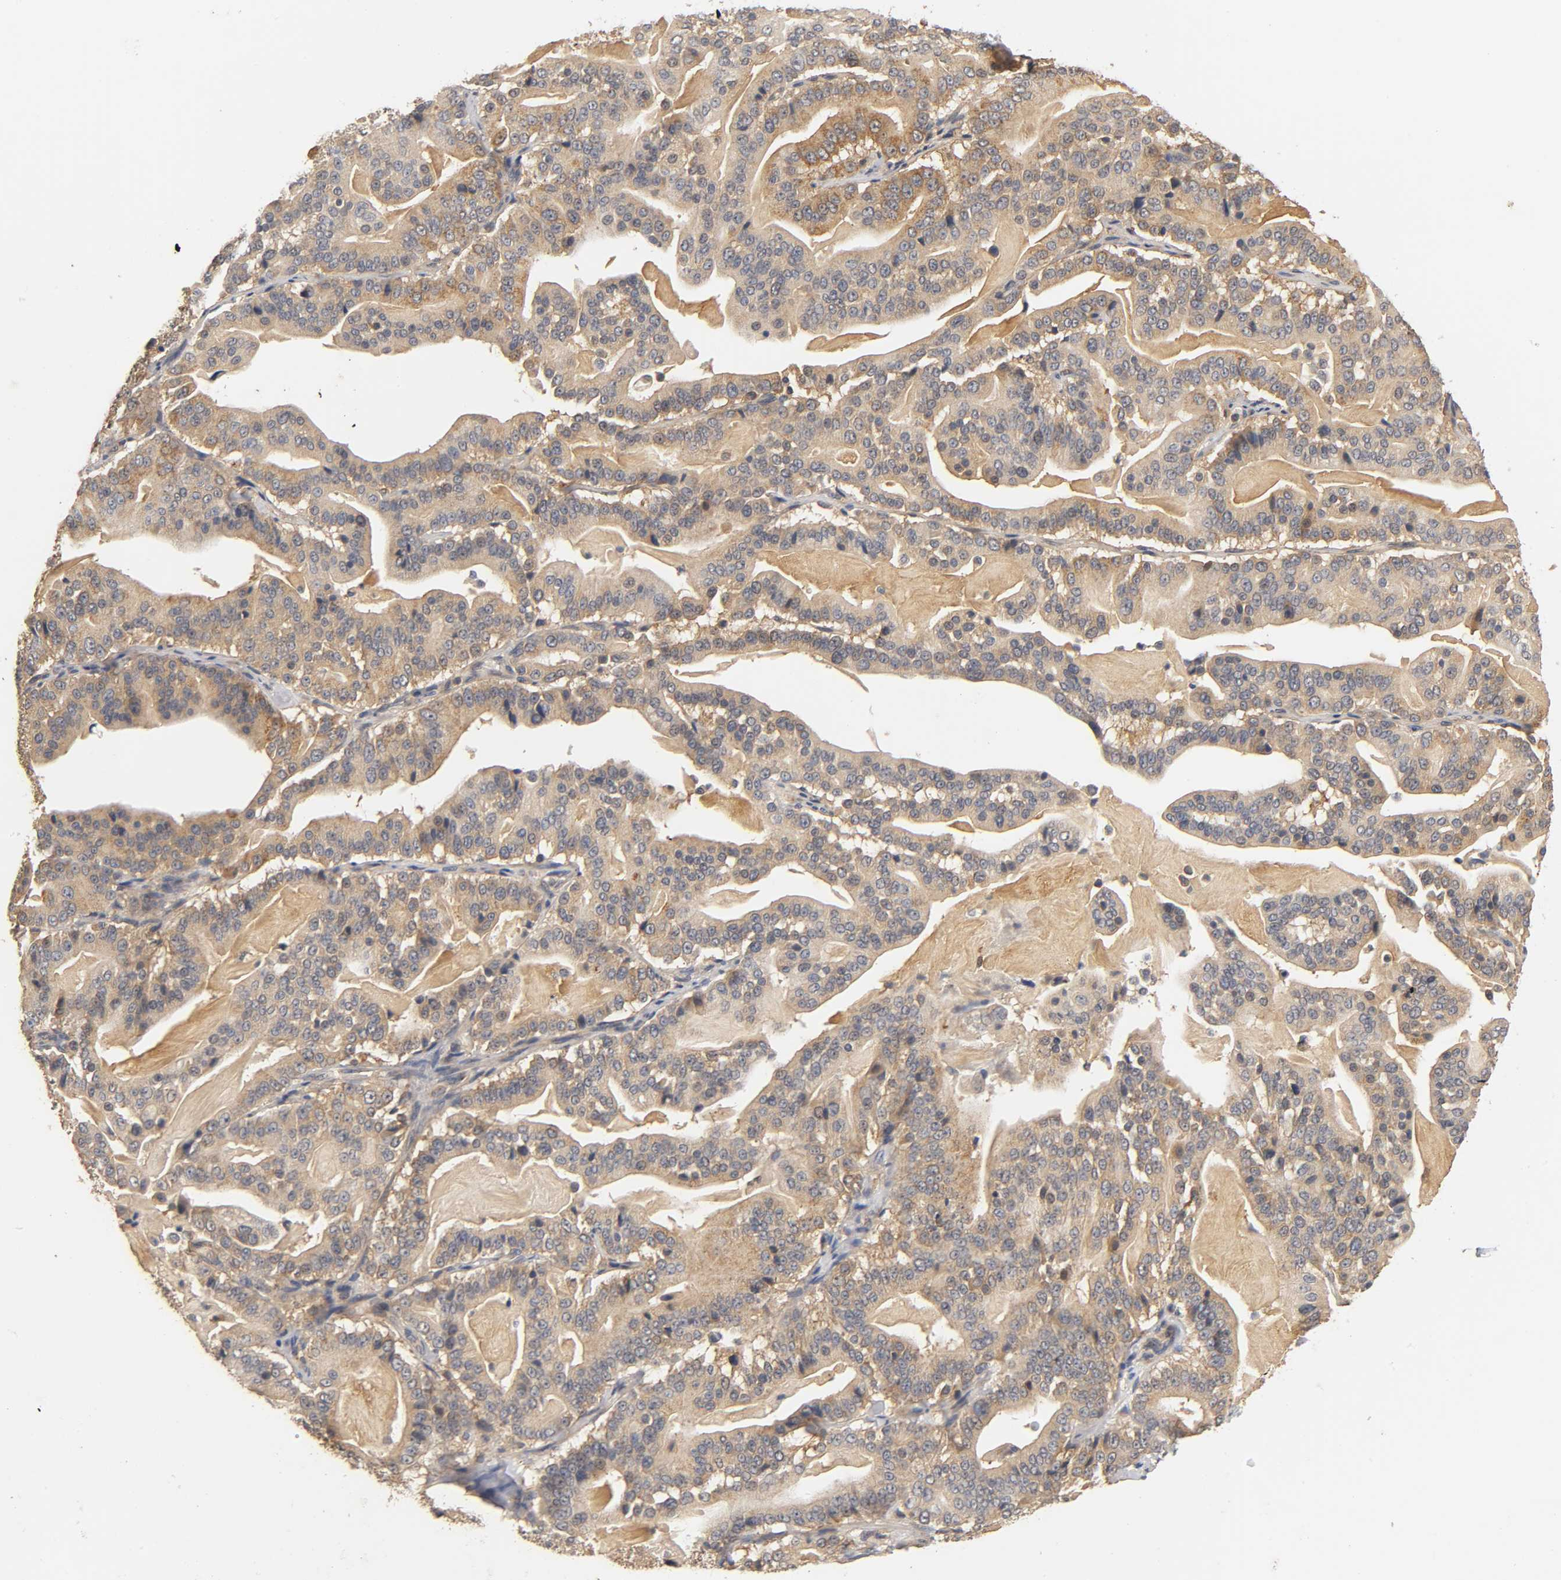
{"staining": {"intensity": "moderate", "quantity": ">75%", "location": "cytoplasmic/membranous"}, "tissue": "pancreatic cancer", "cell_type": "Tumor cells", "image_type": "cancer", "snomed": [{"axis": "morphology", "description": "Adenocarcinoma, NOS"}, {"axis": "topography", "description": "Pancreas"}], "caption": "A photomicrograph of adenocarcinoma (pancreatic) stained for a protein reveals moderate cytoplasmic/membranous brown staining in tumor cells.", "gene": "SCAP", "patient": {"sex": "male", "age": 63}}